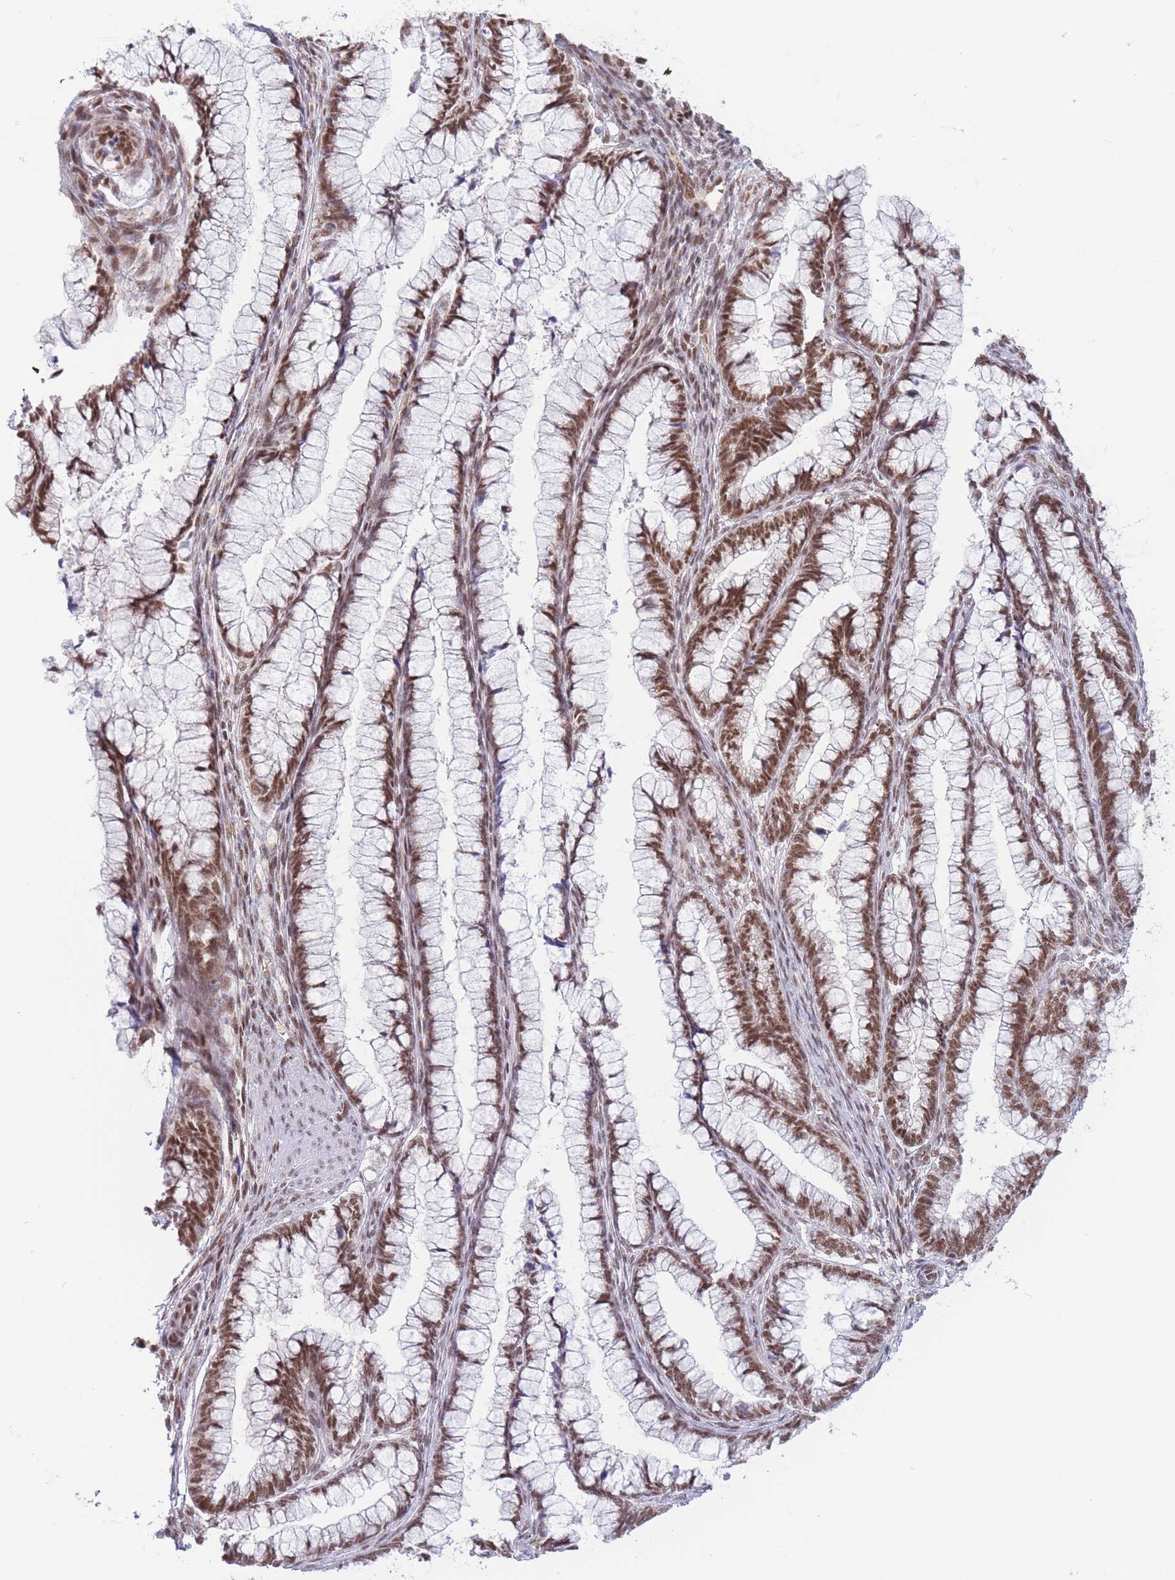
{"staining": {"intensity": "moderate", "quantity": ">75%", "location": "nuclear"}, "tissue": "cervical cancer", "cell_type": "Tumor cells", "image_type": "cancer", "snomed": [{"axis": "morphology", "description": "Adenocarcinoma, NOS"}, {"axis": "topography", "description": "Cervix"}], "caption": "Tumor cells reveal medium levels of moderate nuclear expression in approximately >75% of cells in human adenocarcinoma (cervical).", "gene": "SMAD9", "patient": {"sex": "female", "age": 44}}